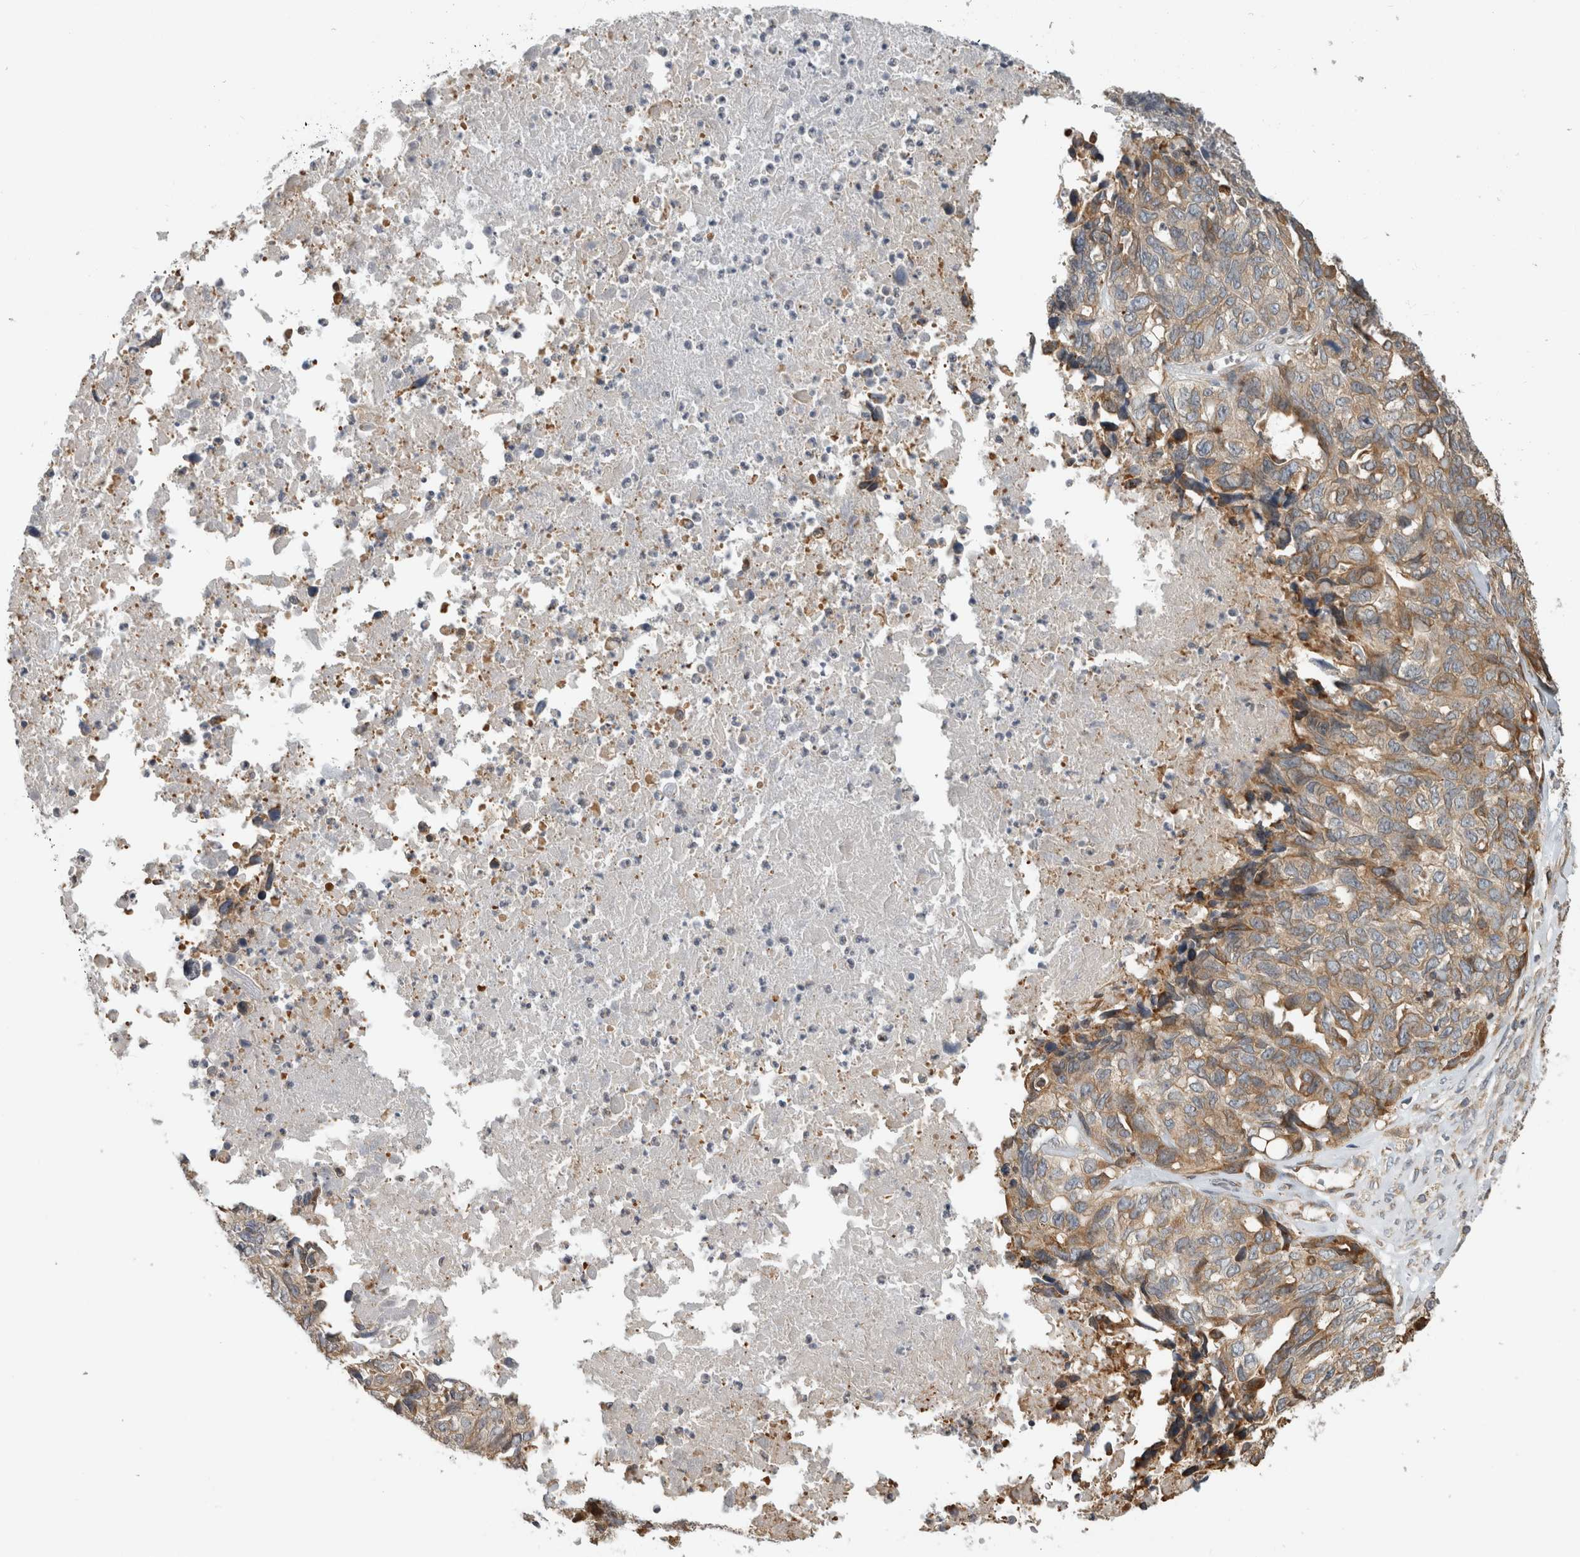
{"staining": {"intensity": "moderate", "quantity": "25%-75%", "location": "cytoplasmic/membranous"}, "tissue": "ovarian cancer", "cell_type": "Tumor cells", "image_type": "cancer", "snomed": [{"axis": "morphology", "description": "Cystadenocarcinoma, serous, NOS"}, {"axis": "topography", "description": "Ovary"}], "caption": "This histopathology image displays immunohistochemistry staining of human serous cystadenocarcinoma (ovarian), with medium moderate cytoplasmic/membranous expression in about 25%-75% of tumor cells.", "gene": "PARP6", "patient": {"sex": "female", "age": 79}}